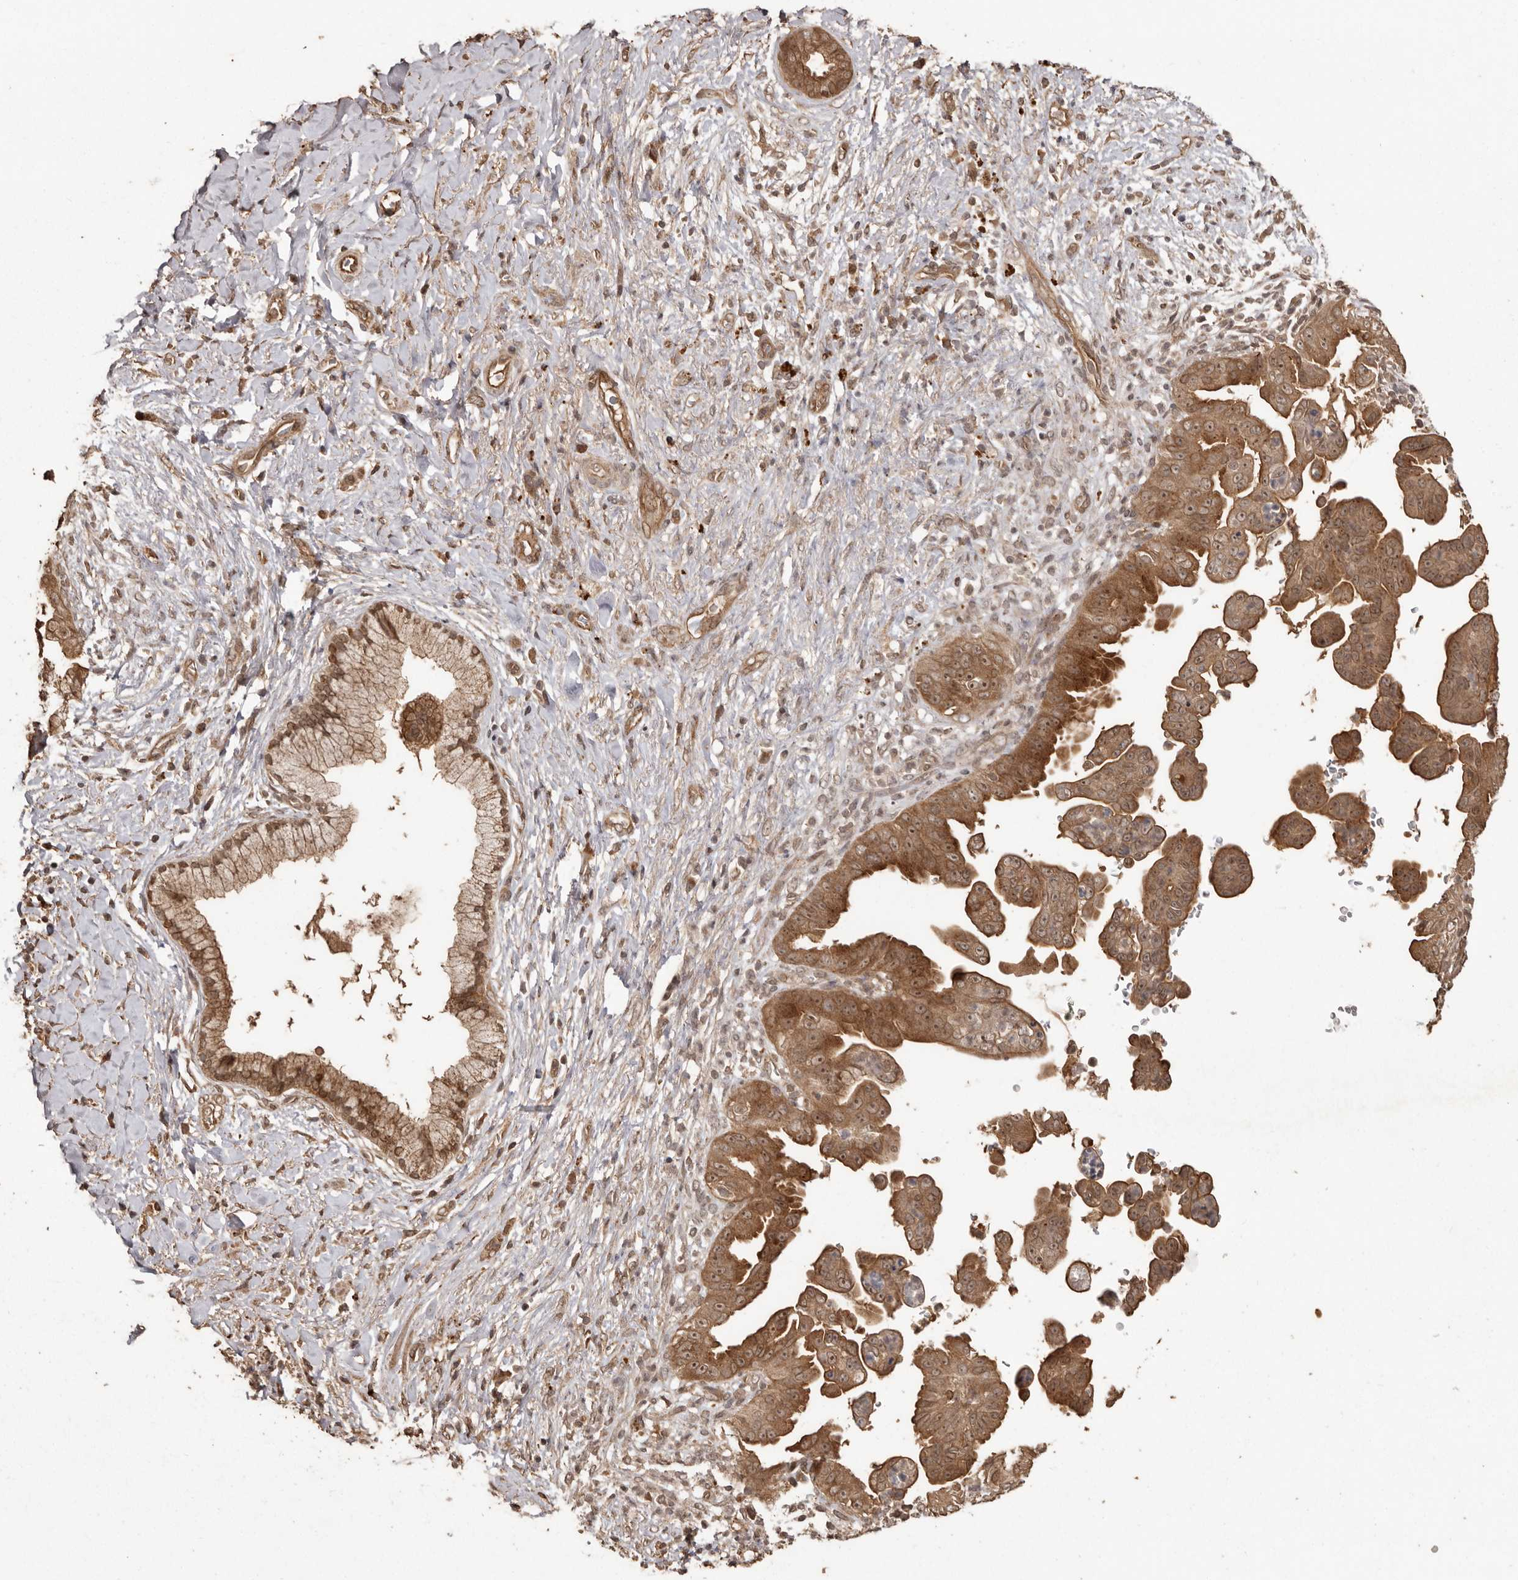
{"staining": {"intensity": "moderate", "quantity": ">75%", "location": "cytoplasmic/membranous,nuclear"}, "tissue": "pancreatic cancer", "cell_type": "Tumor cells", "image_type": "cancer", "snomed": [{"axis": "morphology", "description": "Adenocarcinoma, NOS"}, {"axis": "topography", "description": "Pancreas"}], "caption": "Immunohistochemistry of pancreatic cancer reveals medium levels of moderate cytoplasmic/membranous and nuclear staining in about >75% of tumor cells. (brown staining indicates protein expression, while blue staining denotes nuclei).", "gene": "NUP43", "patient": {"sex": "female", "age": 78}}